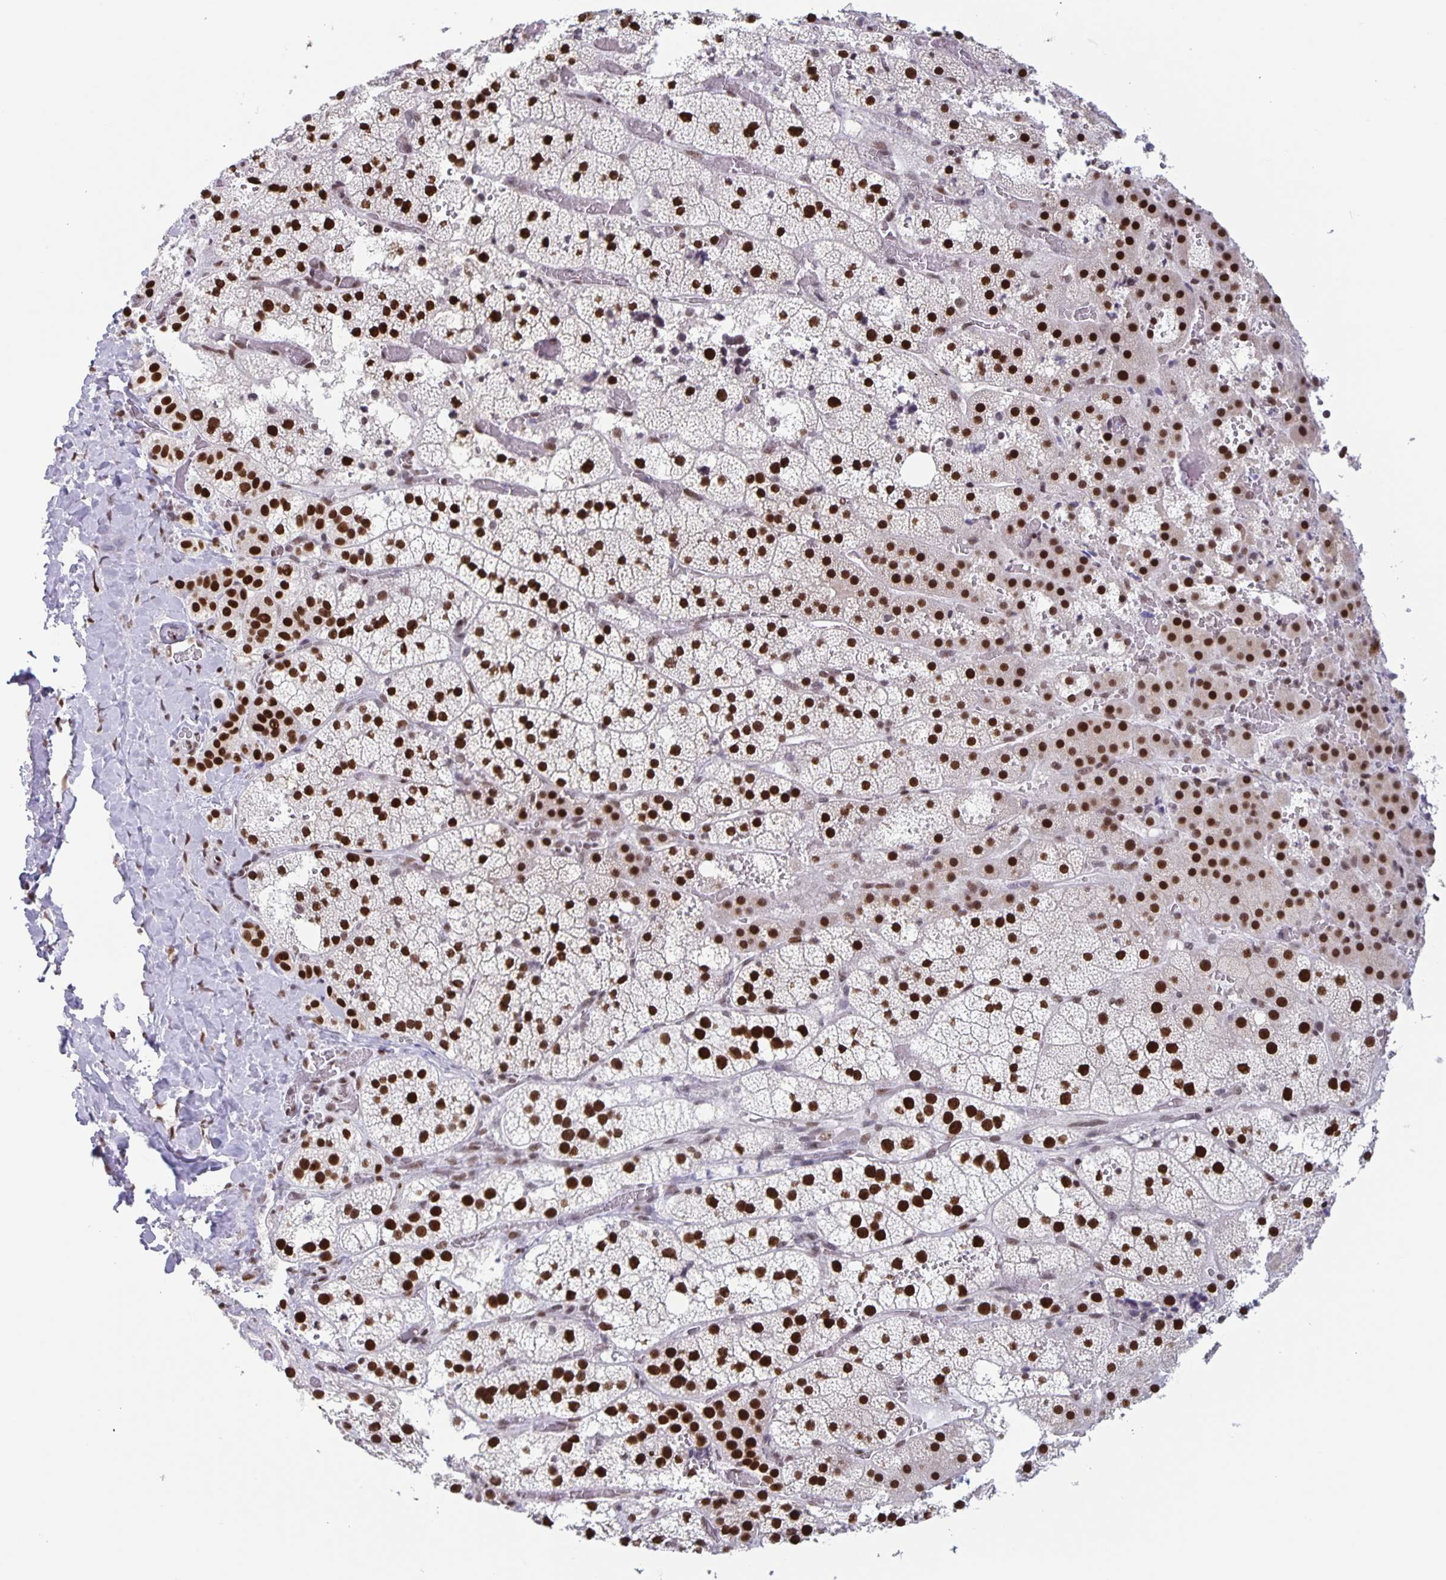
{"staining": {"intensity": "strong", "quantity": ">75%", "location": "nuclear"}, "tissue": "adrenal gland", "cell_type": "Glandular cells", "image_type": "normal", "snomed": [{"axis": "morphology", "description": "Normal tissue, NOS"}, {"axis": "topography", "description": "Adrenal gland"}], "caption": "Immunohistochemistry (IHC) micrograph of unremarkable adrenal gland: human adrenal gland stained using IHC exhibits high levels of strong protein expression localized specifically in the nuclear of glandular cells, appearing as a nuclear brown color.", "gene": "JUND", "patient": {"sex": "male", "age": 53}}